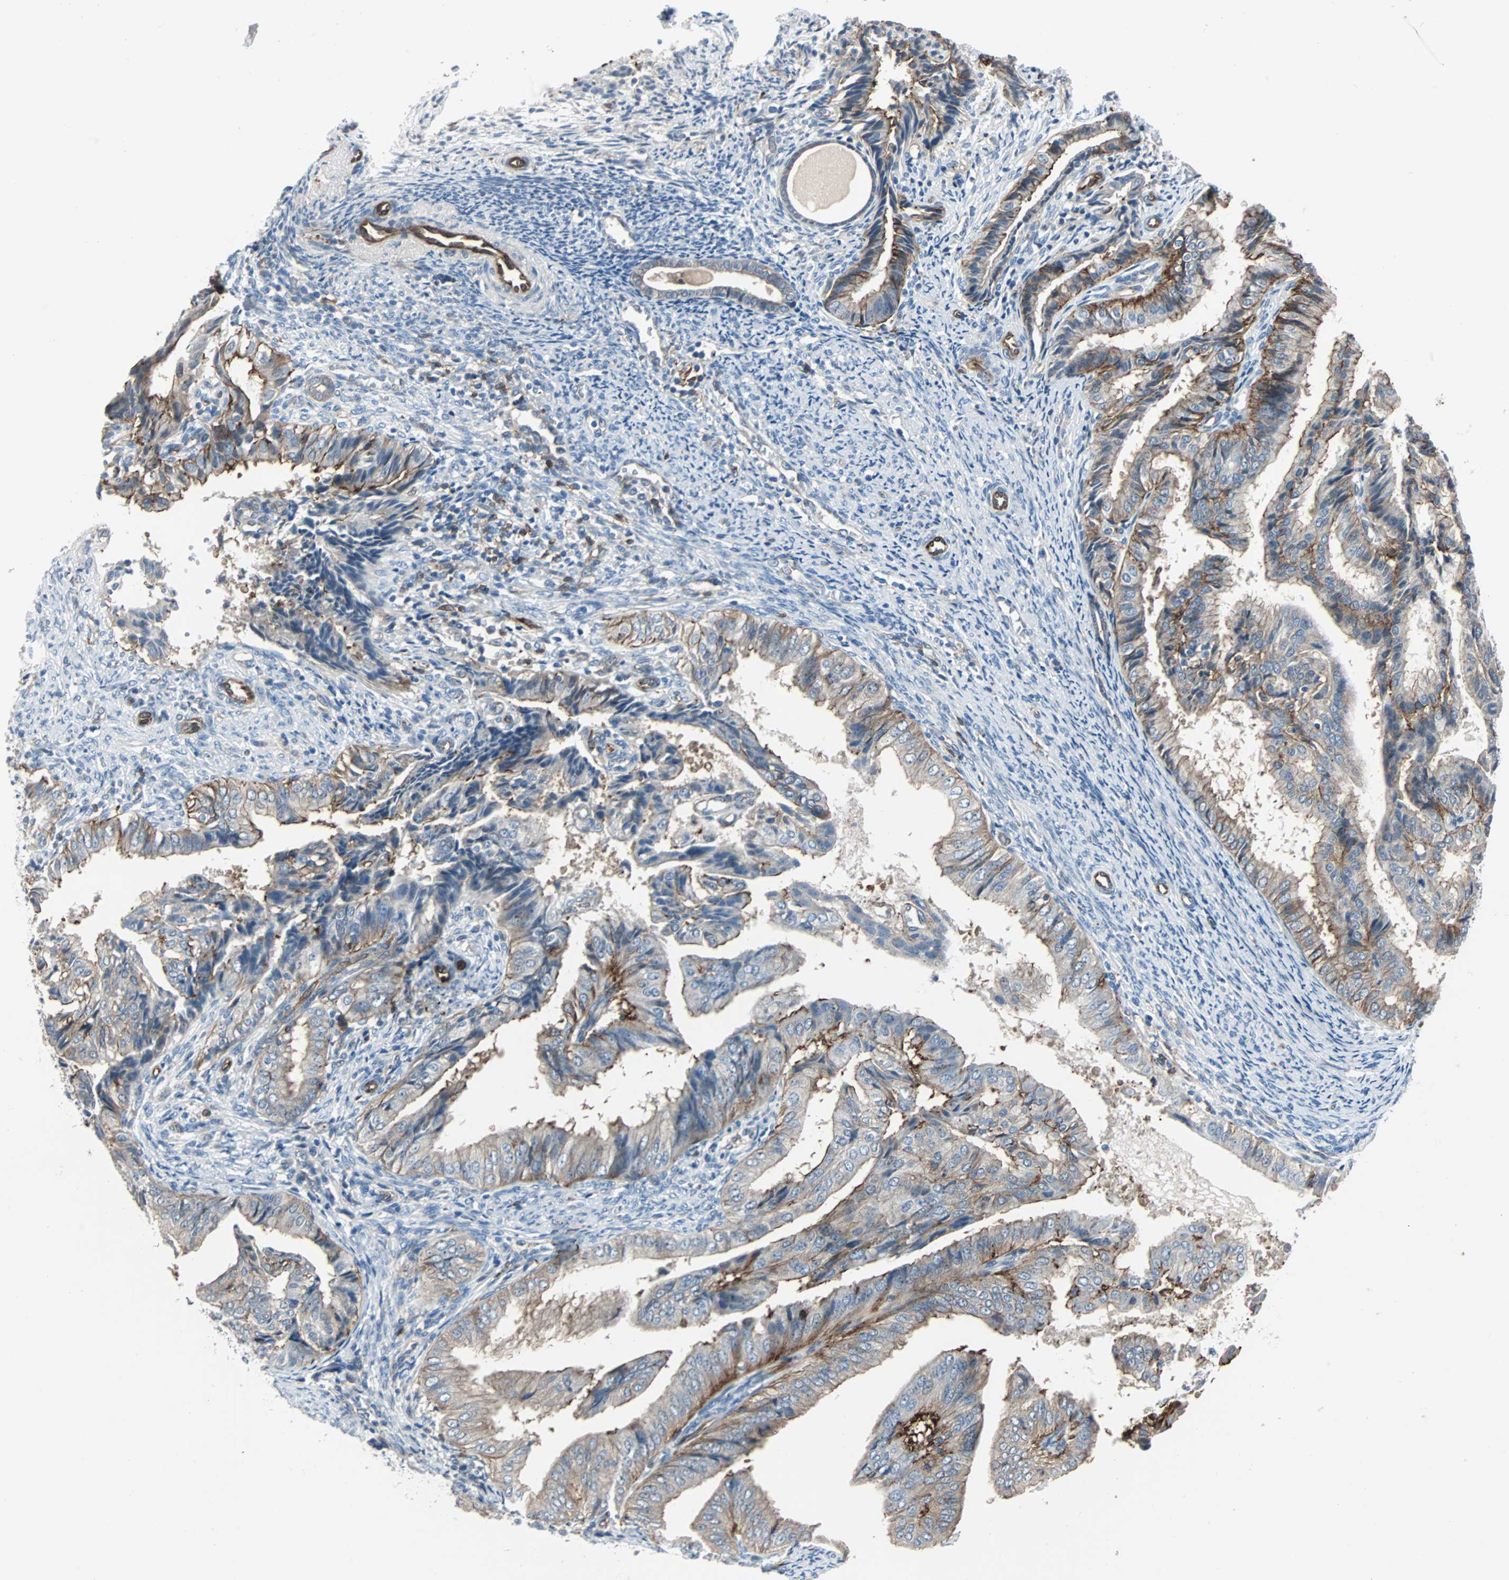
{"staining": {"intensity": "moderate", "quantity": ">75%", "location": "cytoplasmic/membranous"}, "tissue": "endometrial cancer", "cell_type": "Tumor cells", "image_type": "cancer", "snomed": [{"axis": "morphology", "description": "Adenocarcinoma, NOS"}, {"axis": "topography", "description": "Endometrium"}], "caption": "Adenocarcinoma (endometrial) was stained to show a protein in brown. There is medium levels of moderate cytoplasmic/membranous staining in about >75% of tumor cells.", "gene": "SWAP70", "patient": {"sex": "female", "age": 58}}